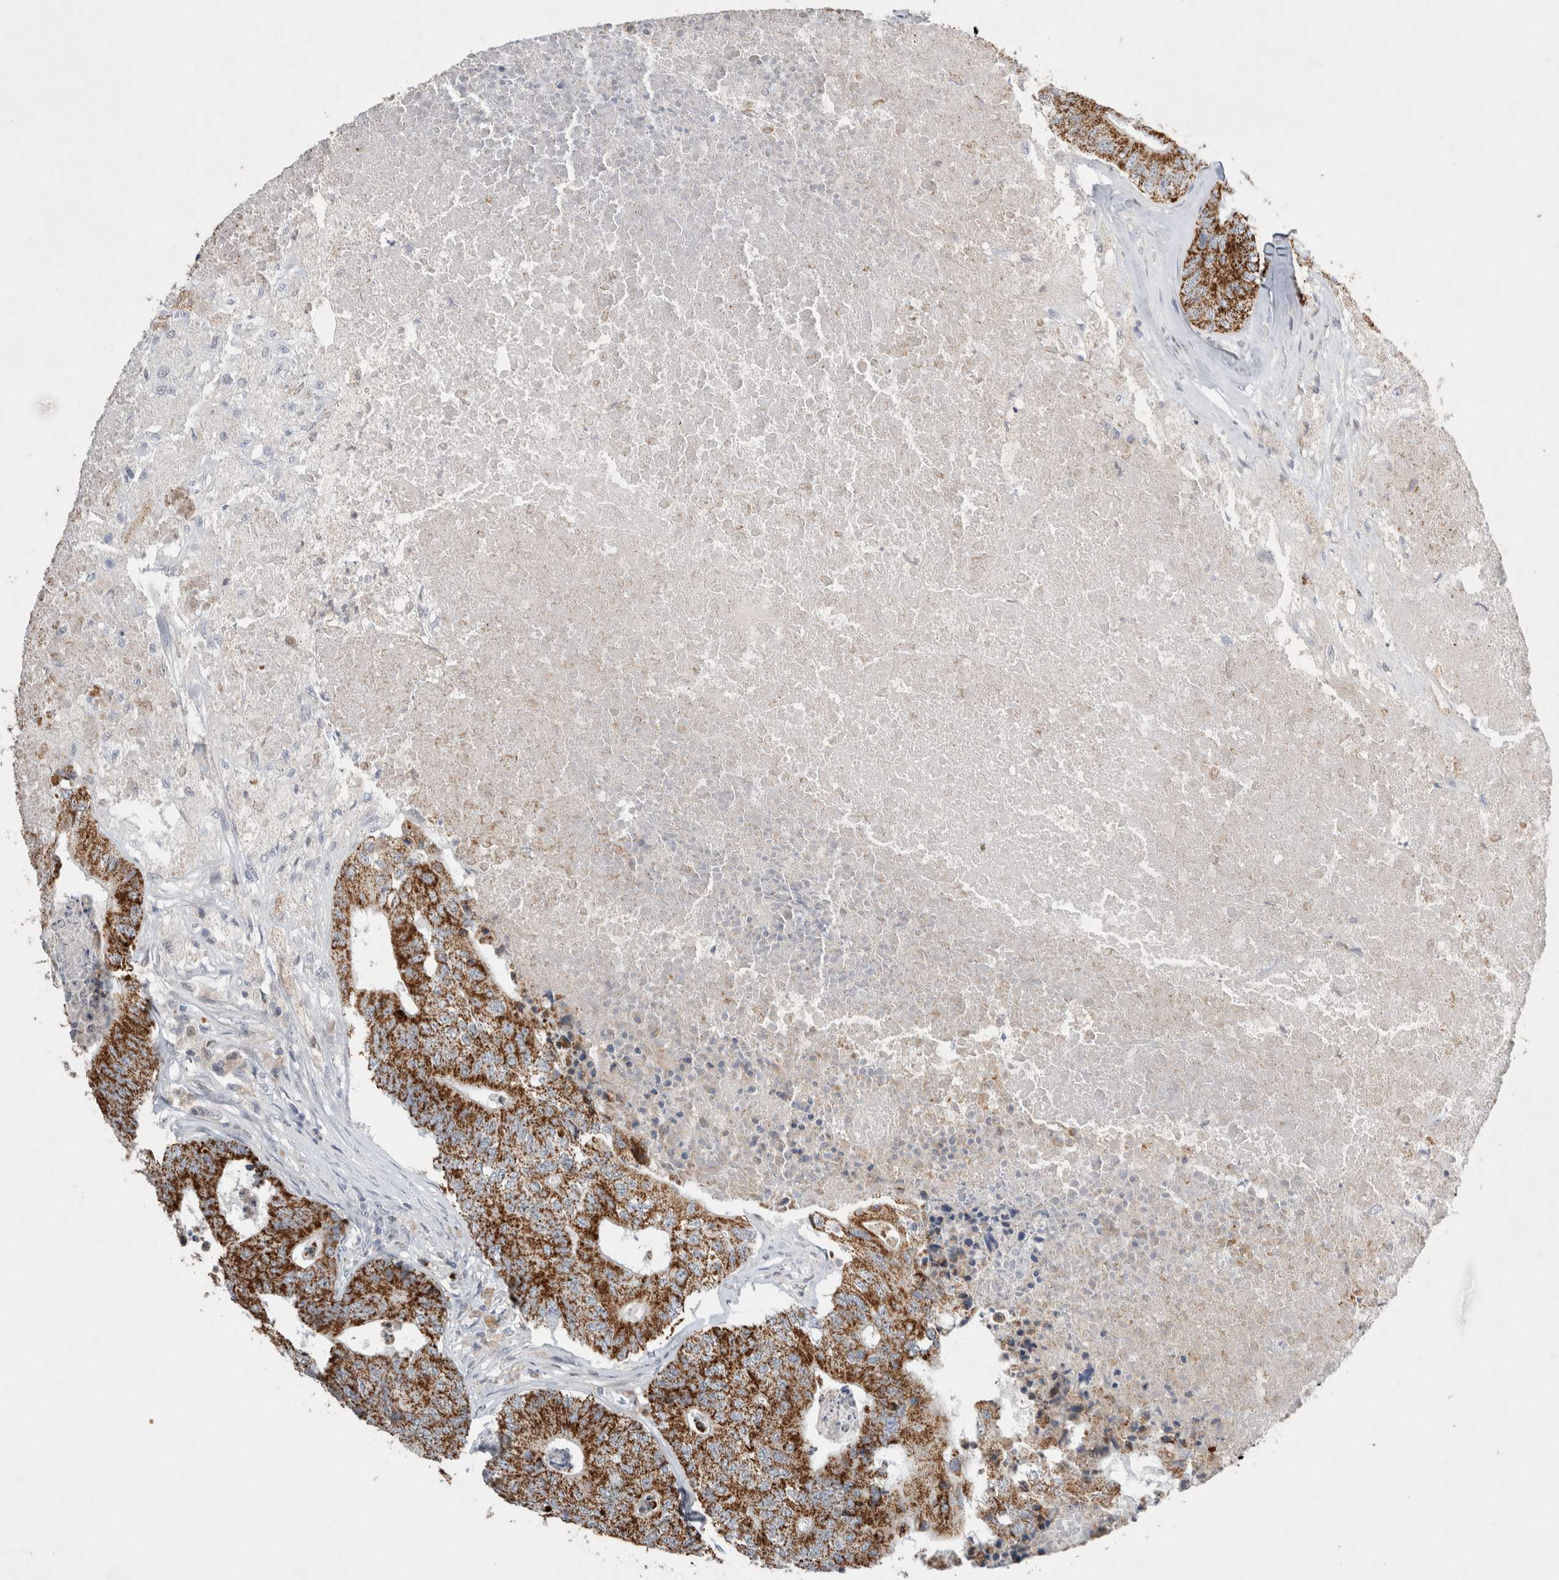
{"staining": {"intensity": "strong", "quantity": ">75%", "location": "cytoplasmic/membranous"}, "tissue": "colorectal cancer", "cell_type": "Tumor cells", "image_type": "cancer", "snomed": [{"axis": "morphology", "description": "Adenocarcinoma, NOS"}, {"axis": "topography", "description": "Colon"}], "caption": "The immunohistochemical stain highlights strong cytoplasmic/membranous positivity in tumor cells of colorectal cancer tissue. The protein of interest is stained brown, and the nuclei are stained in blue (DAB IHC with brightfield microscopy, high magnification).", "gene": "AGMAT", "patient": {"sex": "female", "age": 67}}